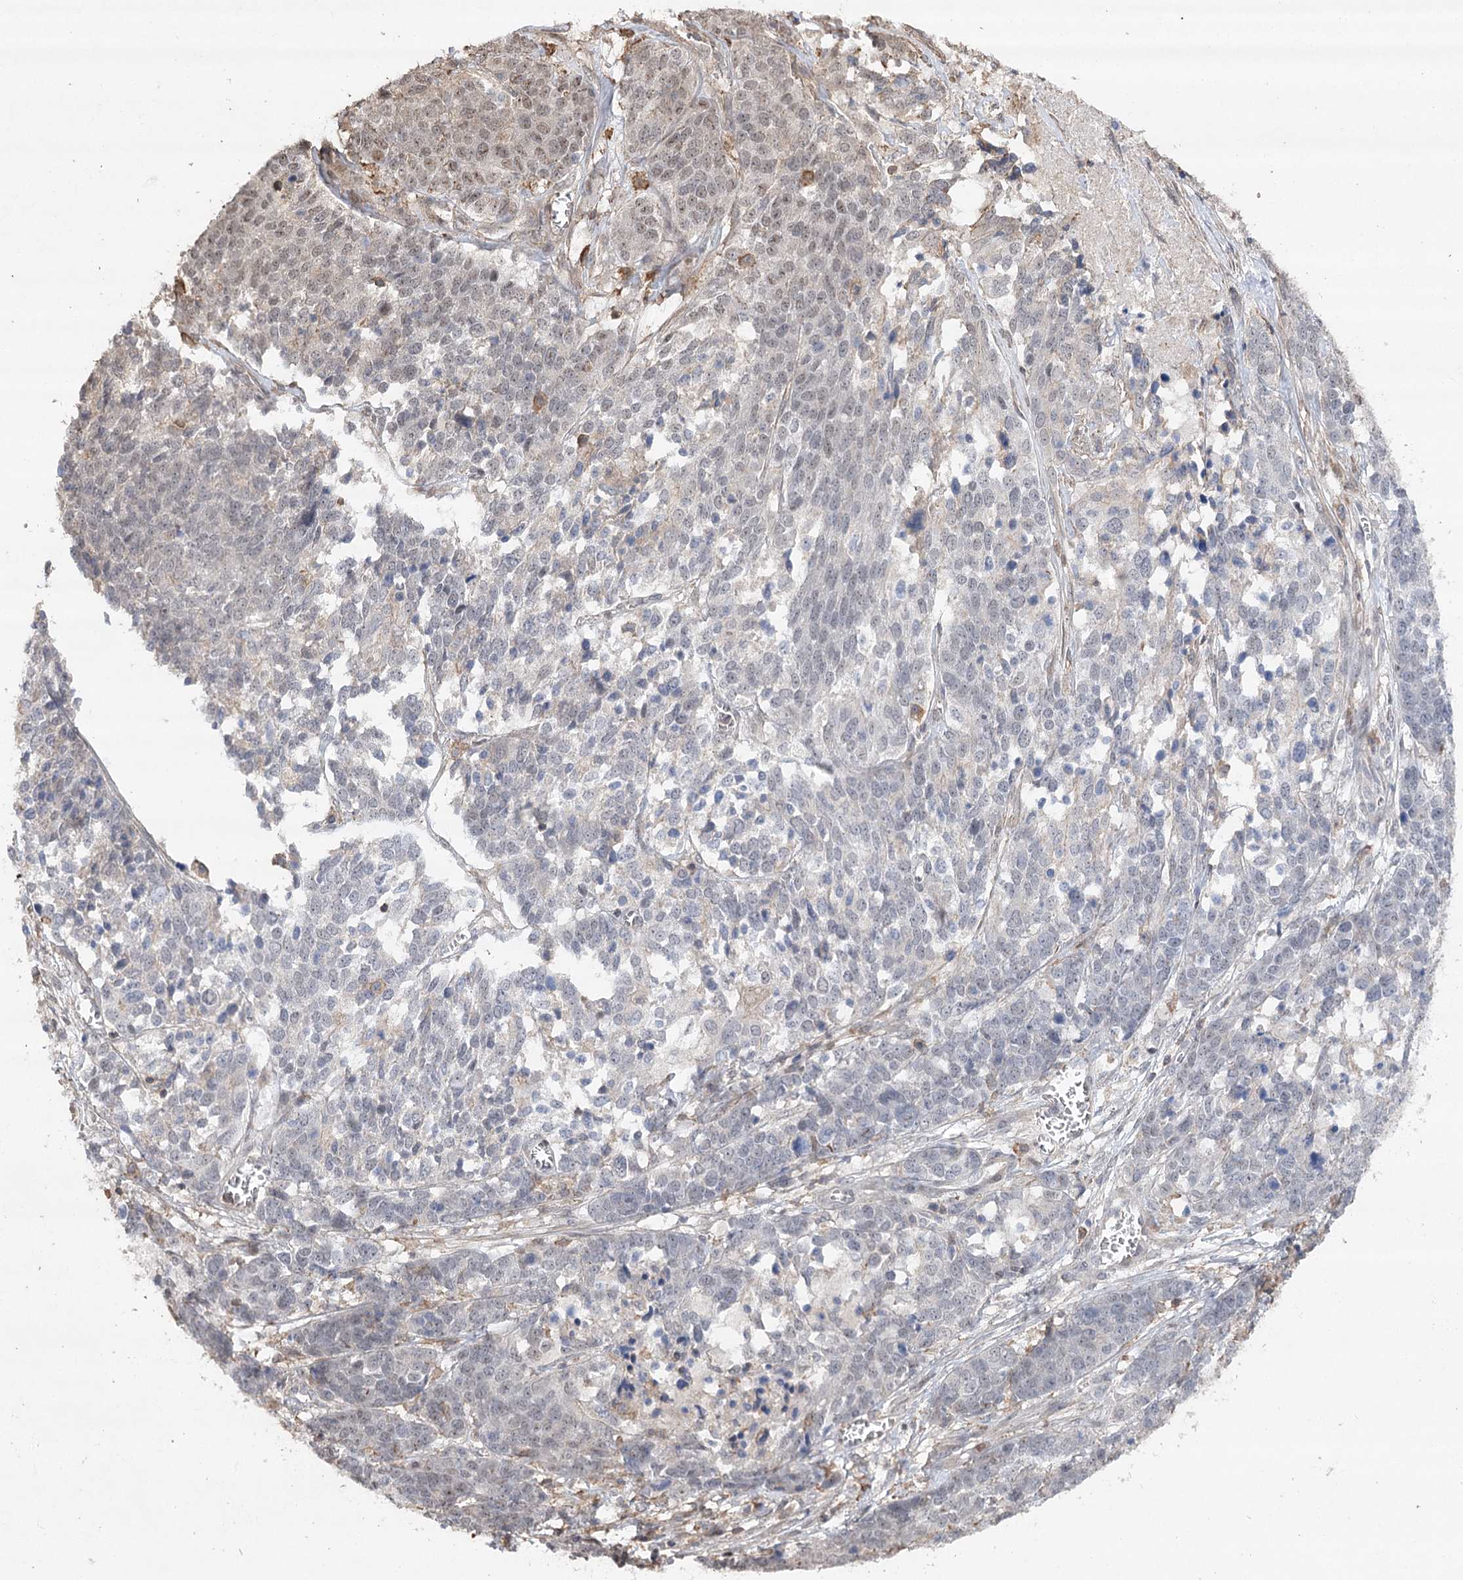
{"staining": {"intensity": "weak", "quantity": "<25%", "location": "nuclear"}, "tissue": "ovarian cancer", "cell_type": "Tumor cells", "image_type": "cancer", "snomed": [{"axis": "morphology", "description": "Cystadenocarcinoma, serous, NOS"}, {"axis": "topography", "description": "Ovary"}], "caption": "Ovarian cancer was stained to show a protein in brown. There is no significant positivity in tumor cells.", "gene": "OBSL1", "patient": {"sex": "female", "age": 44}}